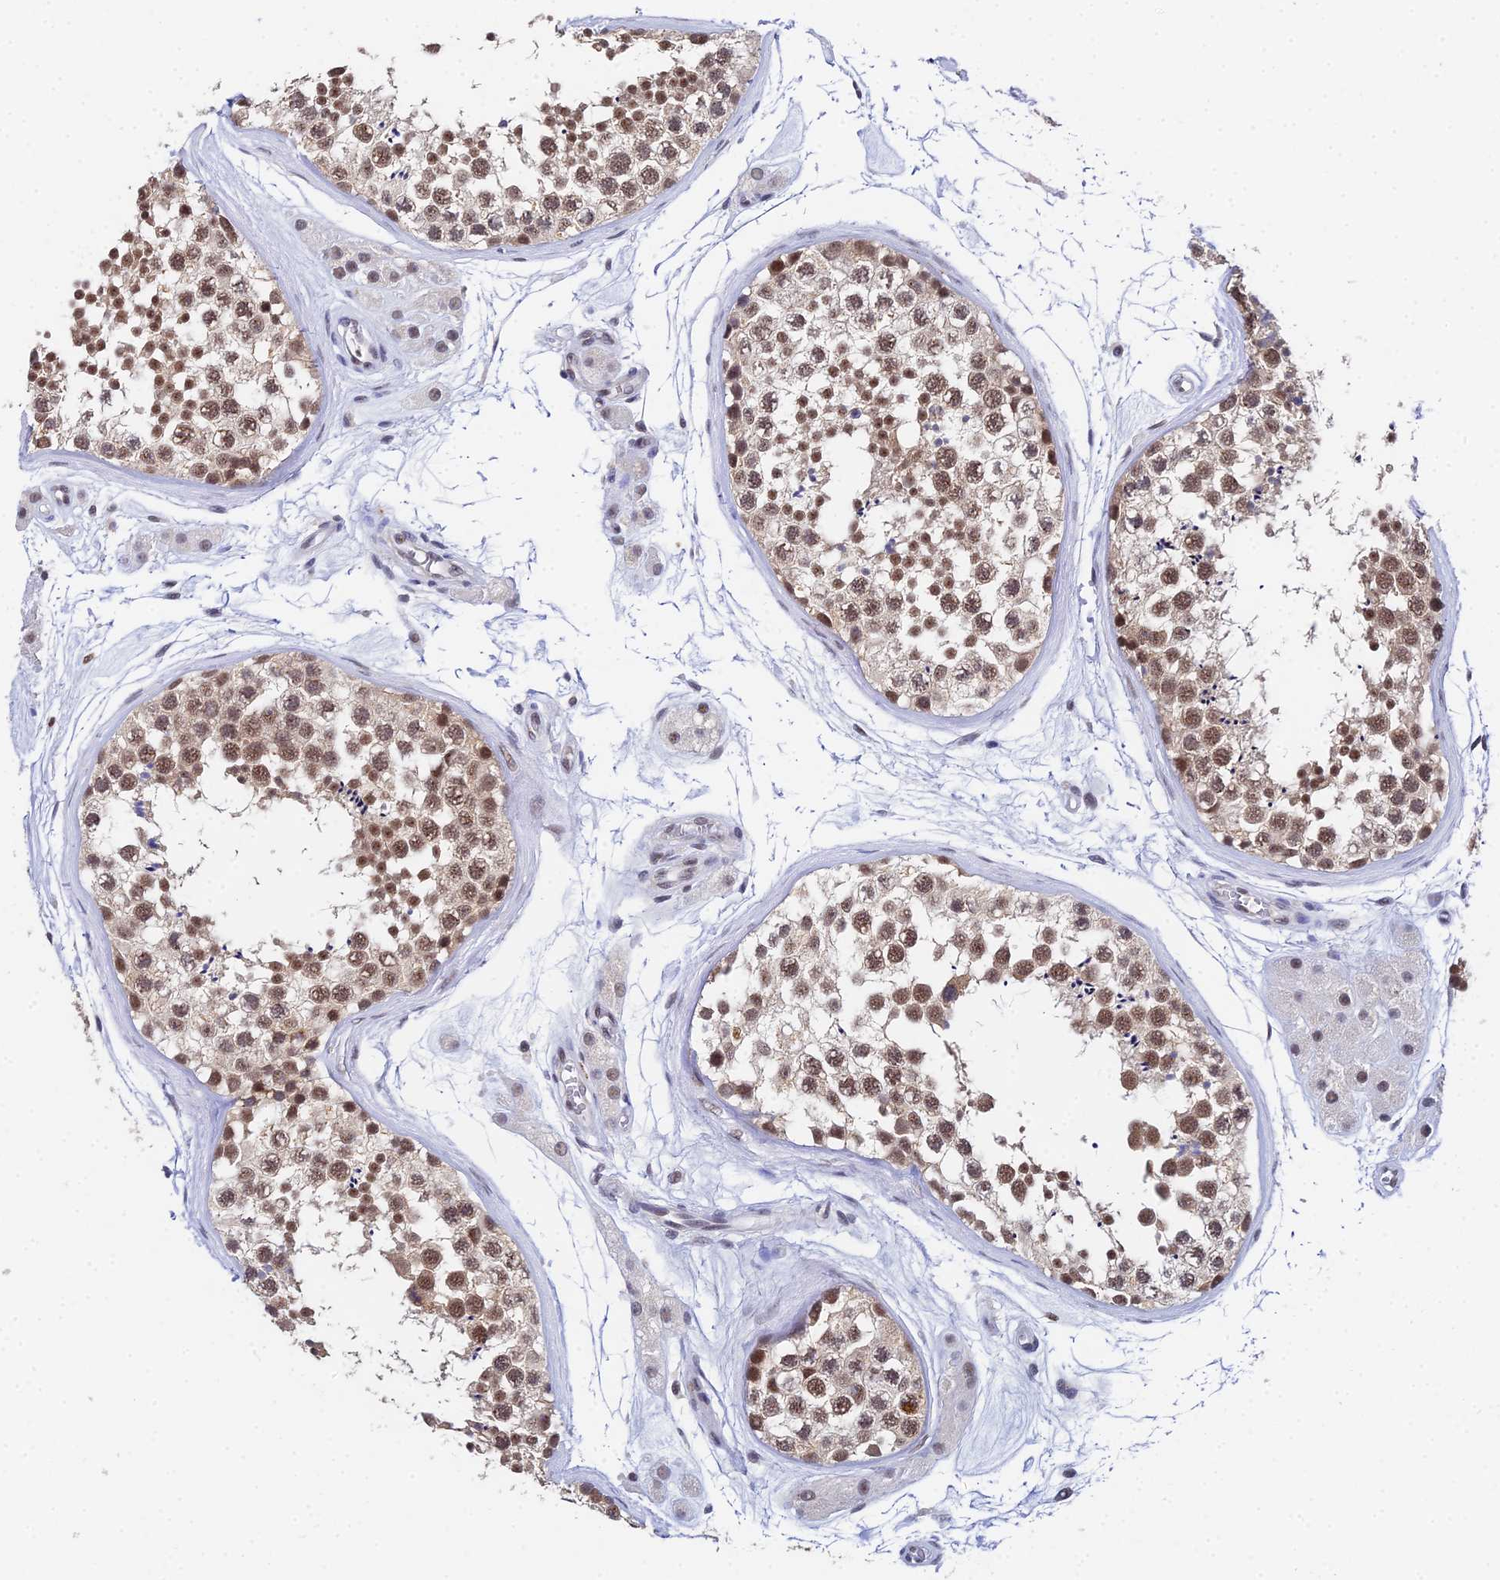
{"staining": {"intensity": "strong", "quantity": ">75%", "location": "nuclear"}, "tissue": "testis", "cell_type": "Cells in seminiferous ducts", "image_type": "normal", "snomed": [{"axis": "morphology", "description": "Normal tissue, NOS"}, {"axis": "topography", "description": "Testis"}], "caption": "This image shows unremarkable testis stained with IHC to label a protein in brown. The nuclear of cells in seminiferous ducts show strong positivity for the protein. Nuclei are counter-stained blue.", "gene": "MAGOHB", "patient": {"sex": "male", "age": 56}}